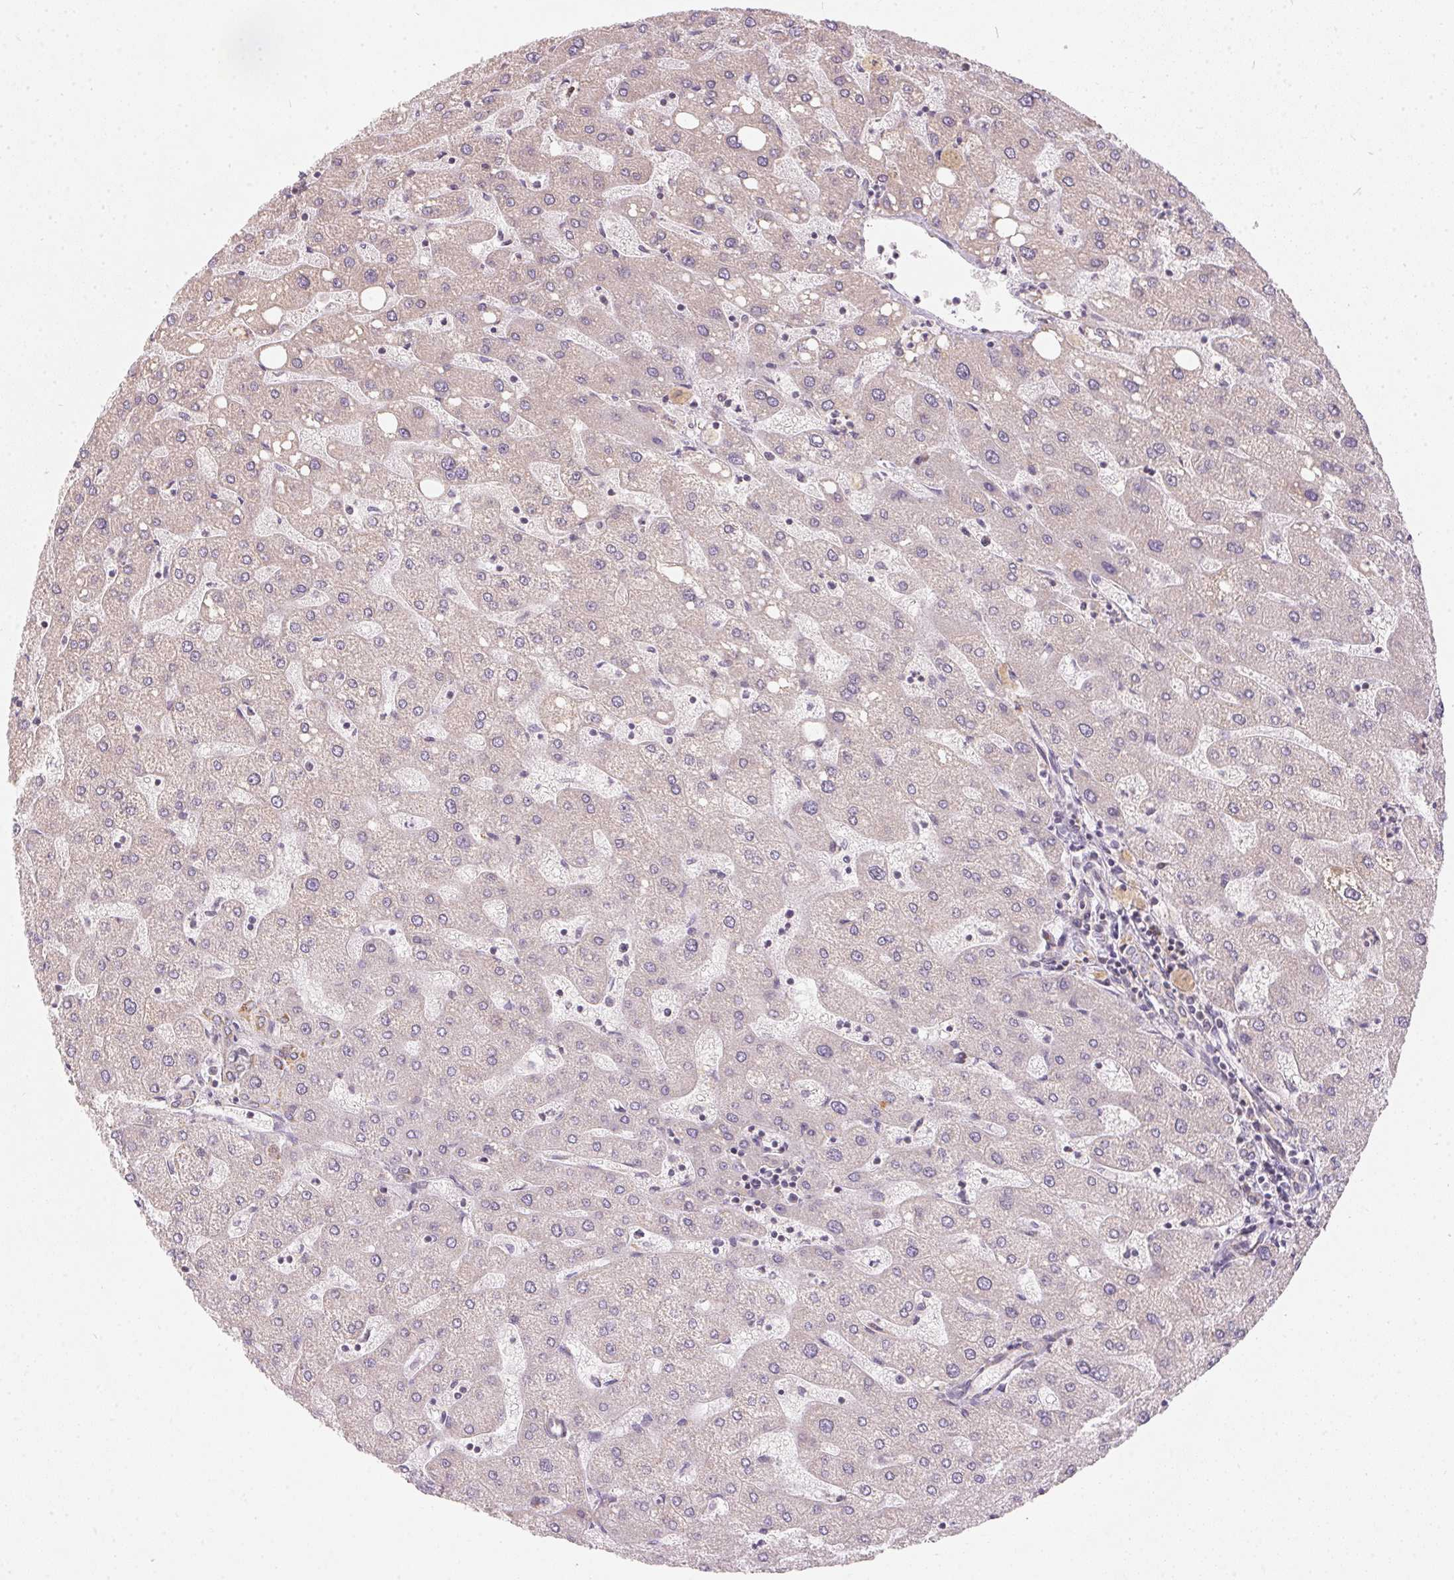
{"staining": {"intensity": "negative", "quantity": "none", "location": "none"}, "tissue": "liver", "cell_type": "Cholangiocytes", "image_type": "normal", "snomed": [{"axis": "morphology", "description": "Normal tissue, NOS"}, {"axis": "topography", "description": "Liver"}], "caption": "The immunohistochemistry micrograph has no significant staining in cholangiocytes of liver.", "gene": "VWA5B2", "patient": {"sex": "male", "age": 67}}